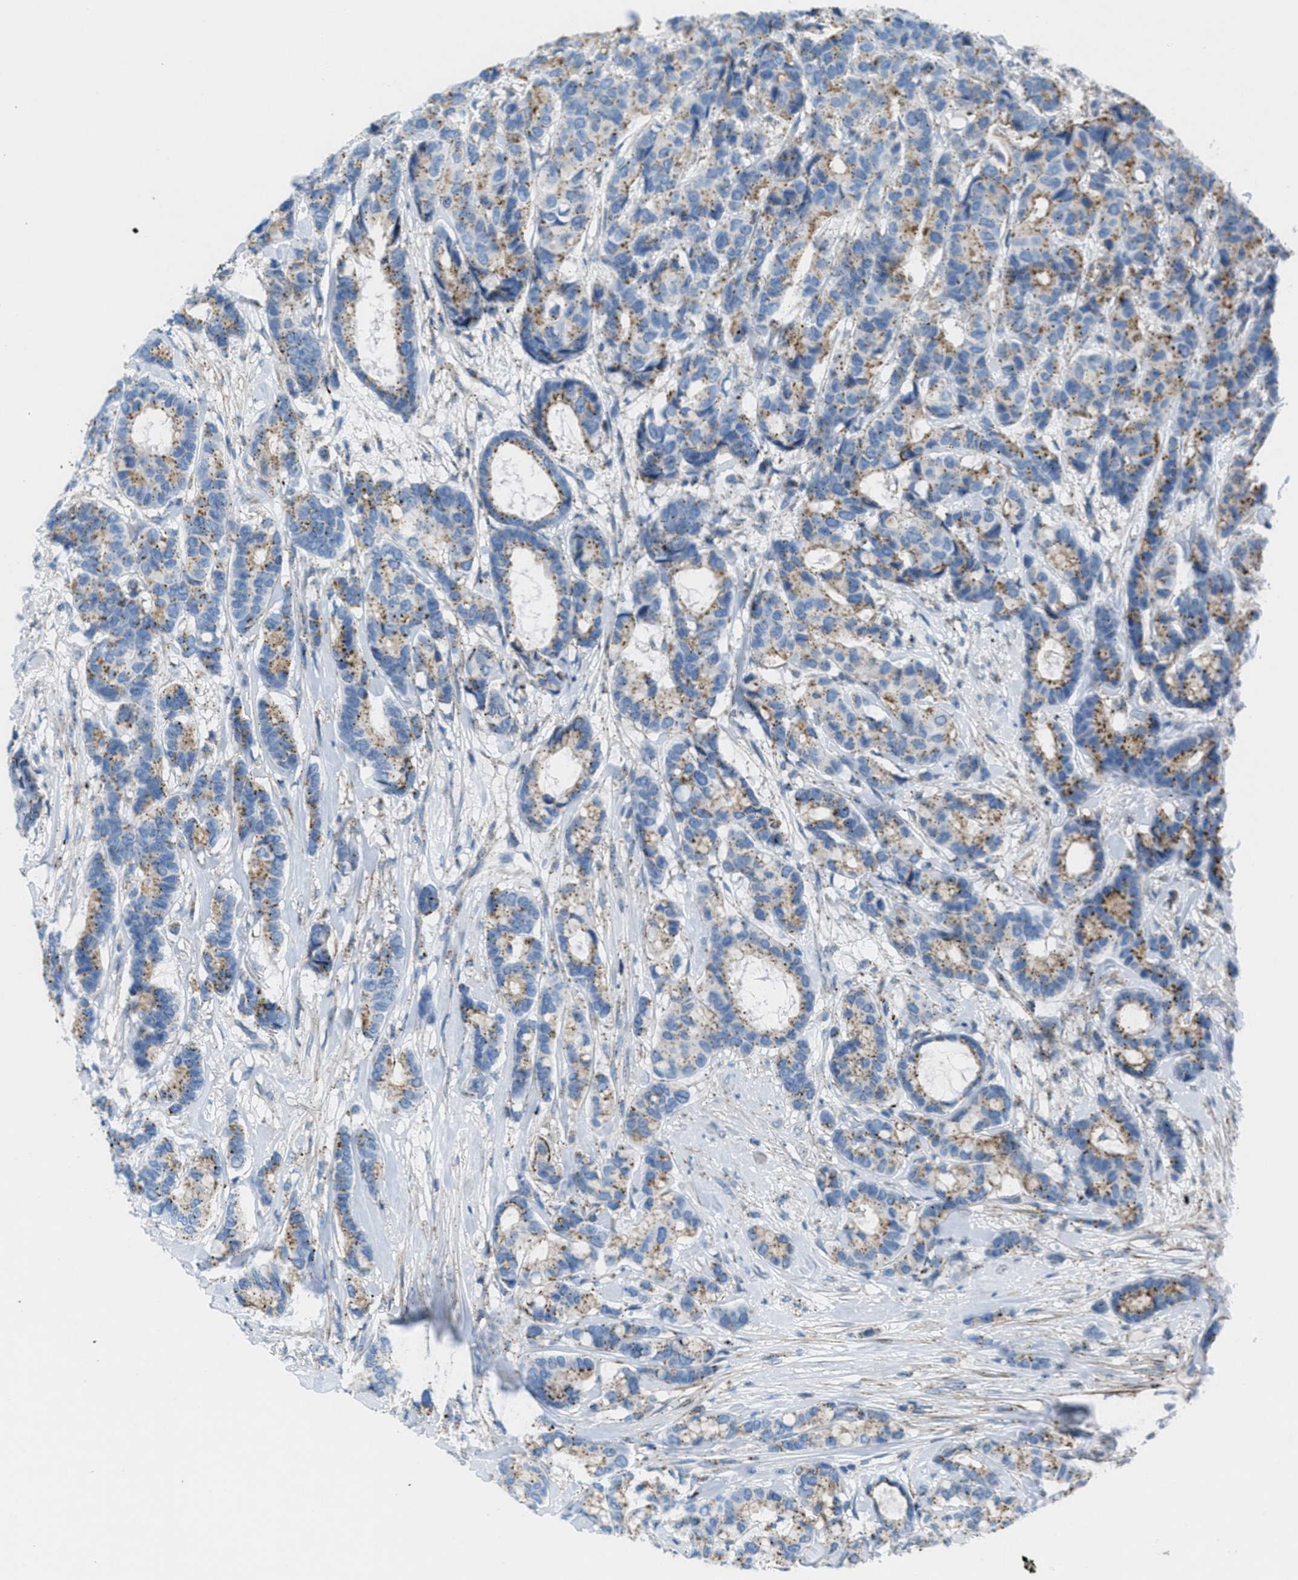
{"staining": {"intensity": "weak", "quantity": ">75%", "location": "cytoplasmic/membranous"}, "tissue": "breast cancer", "cell_type": "Tumor cells", "image_type": "cancer", "snomed": [{"axis": "morphology", "description": "Duct carcinoma"}, {"axis": "topography", "description": "Breast"}], "caption": "Human breast cancer (infiltrating ductal carcinoma) stained with a protein marker displays weak staining in tumor cells.", "gene": "MFSD13A", "patient": {"sex": "female", "age": 87}}